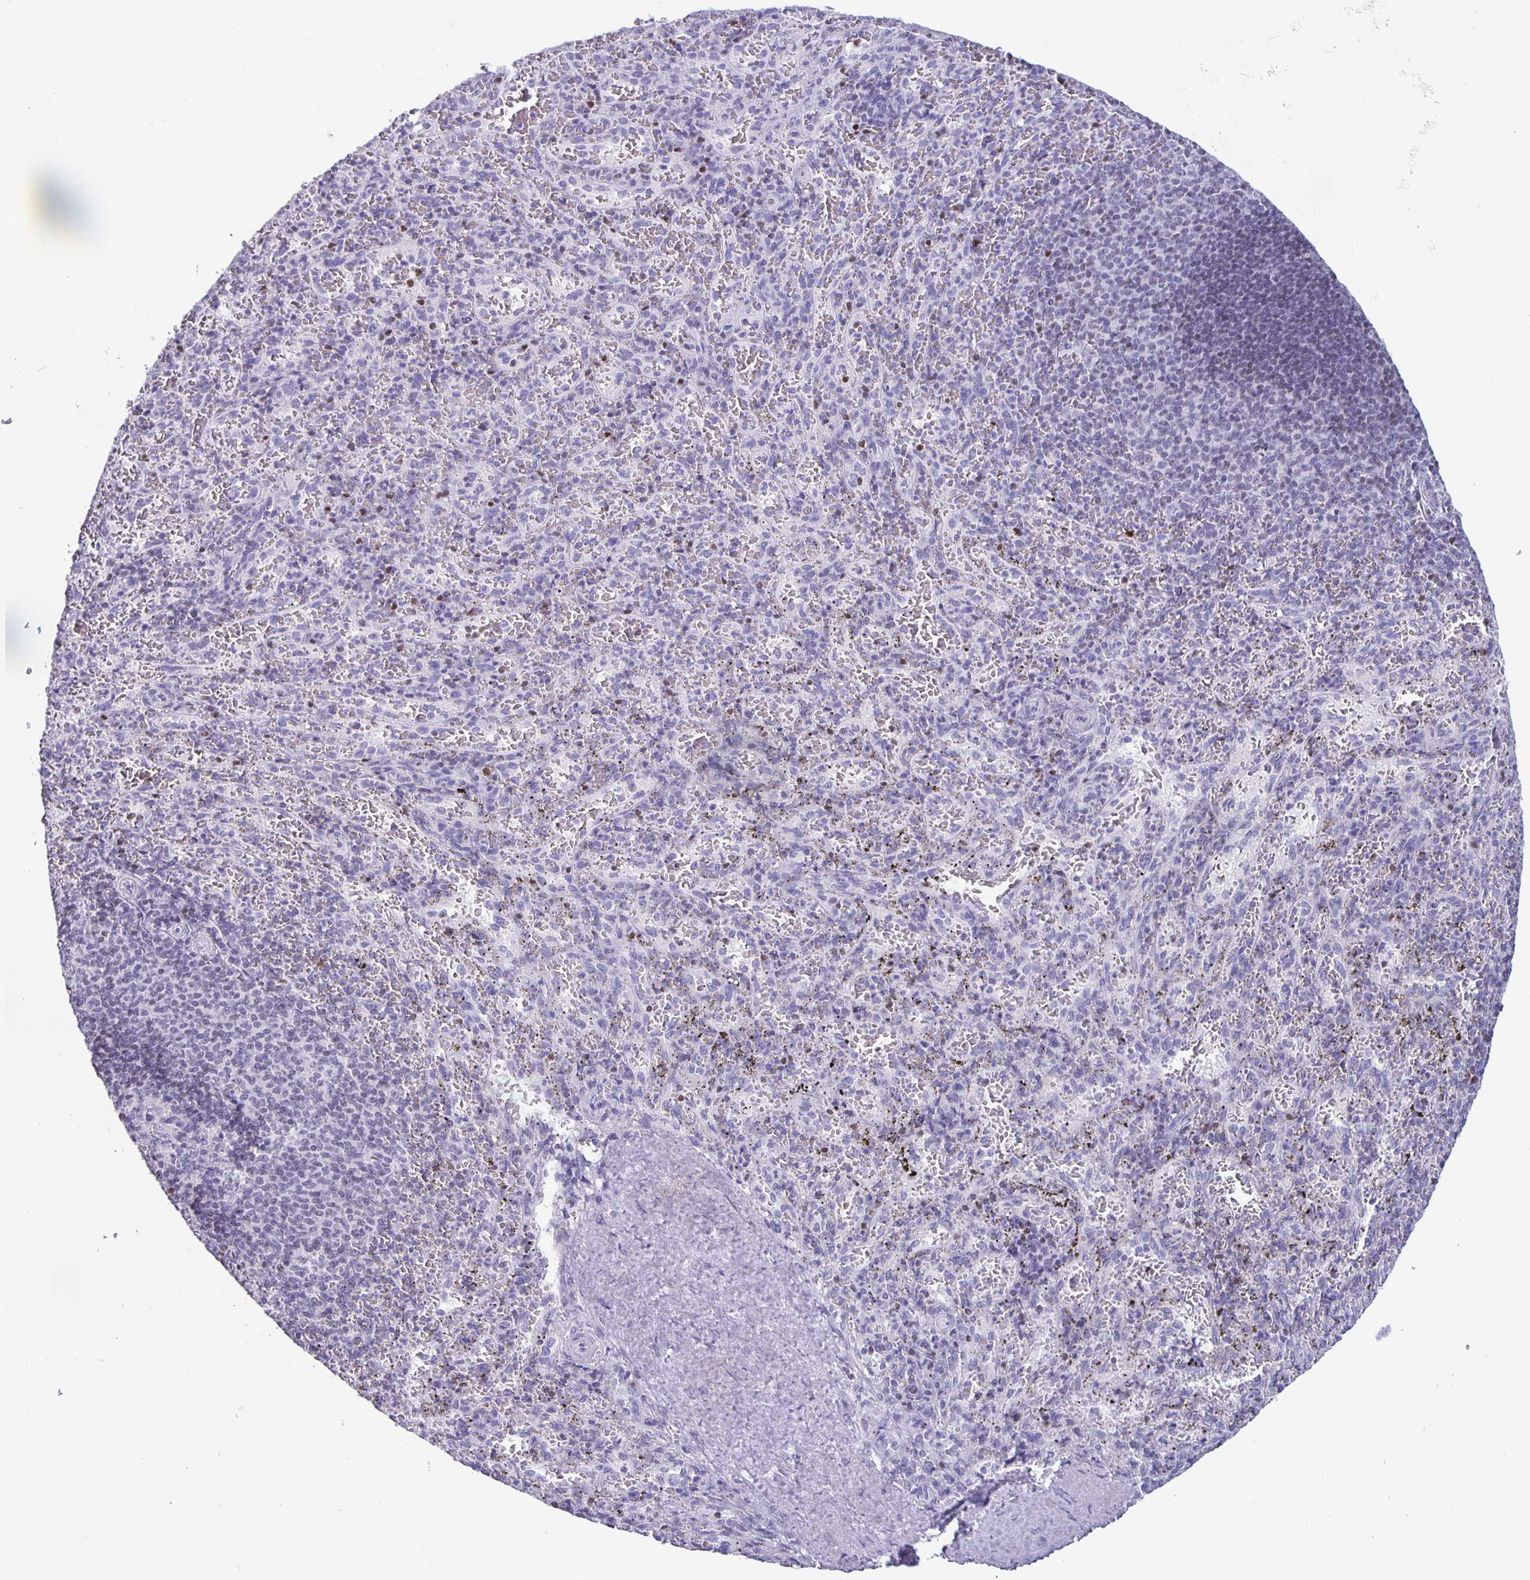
{"staining": {"intensity": "negative", "quantity": "none", "location": "none"}, "tissue": "spleen", "cell_type": "Cells in red pulp", "image_type": "normal", "snomed": [{"axis": "morphology", "description": "Normal tissue, NOS"}, {"axis": "topography", "description": "Spleen"}], "caption": "DAB immunohistochemical staining of normal spleen demonstrates no significant positivity in cells in red pulp. (DAB (3,3'-diaminobenzidine) immunohistochemistry with hematoxylin counter stain).", "gene": "SATB2", "patient": {"sex": "male", "age": 57}}